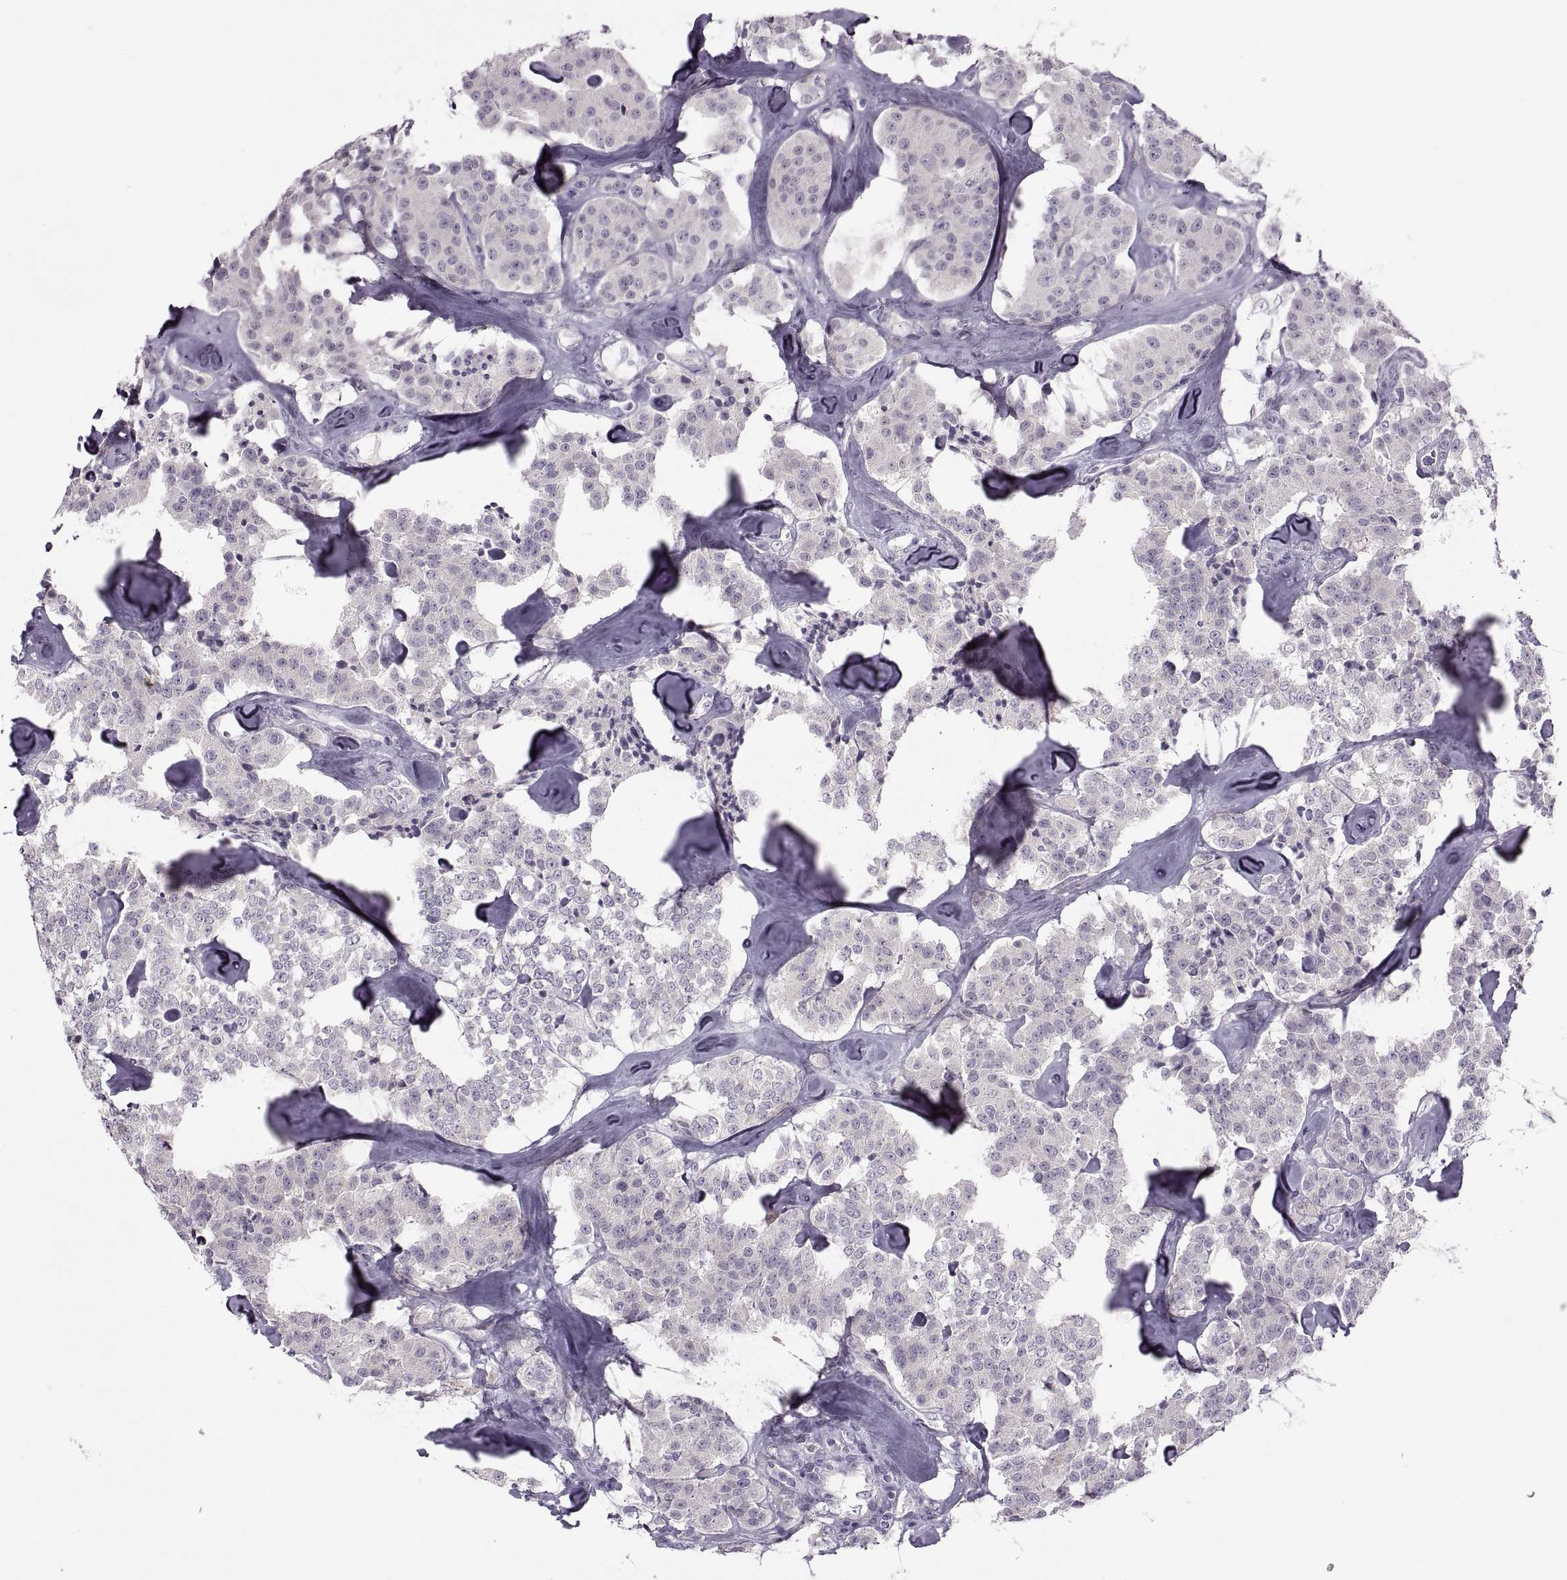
{"staining": {"intensity": "negative", "quantity": "none", "location": "none"}, "tissue": "carcinoid", "cell_type": "Tumor cells", "image_type": "cancer", "snomed": [{"axis": "morphology", "description": "Carcinoid, malignant, NOS"}, {"axis": "topography", "description": "Pancreas"}], "caption": "An image of human carcinoid is negative for staining in tumor cells.", "gene": "H2AP", "patient": {"sex": "male", "age": 41}}